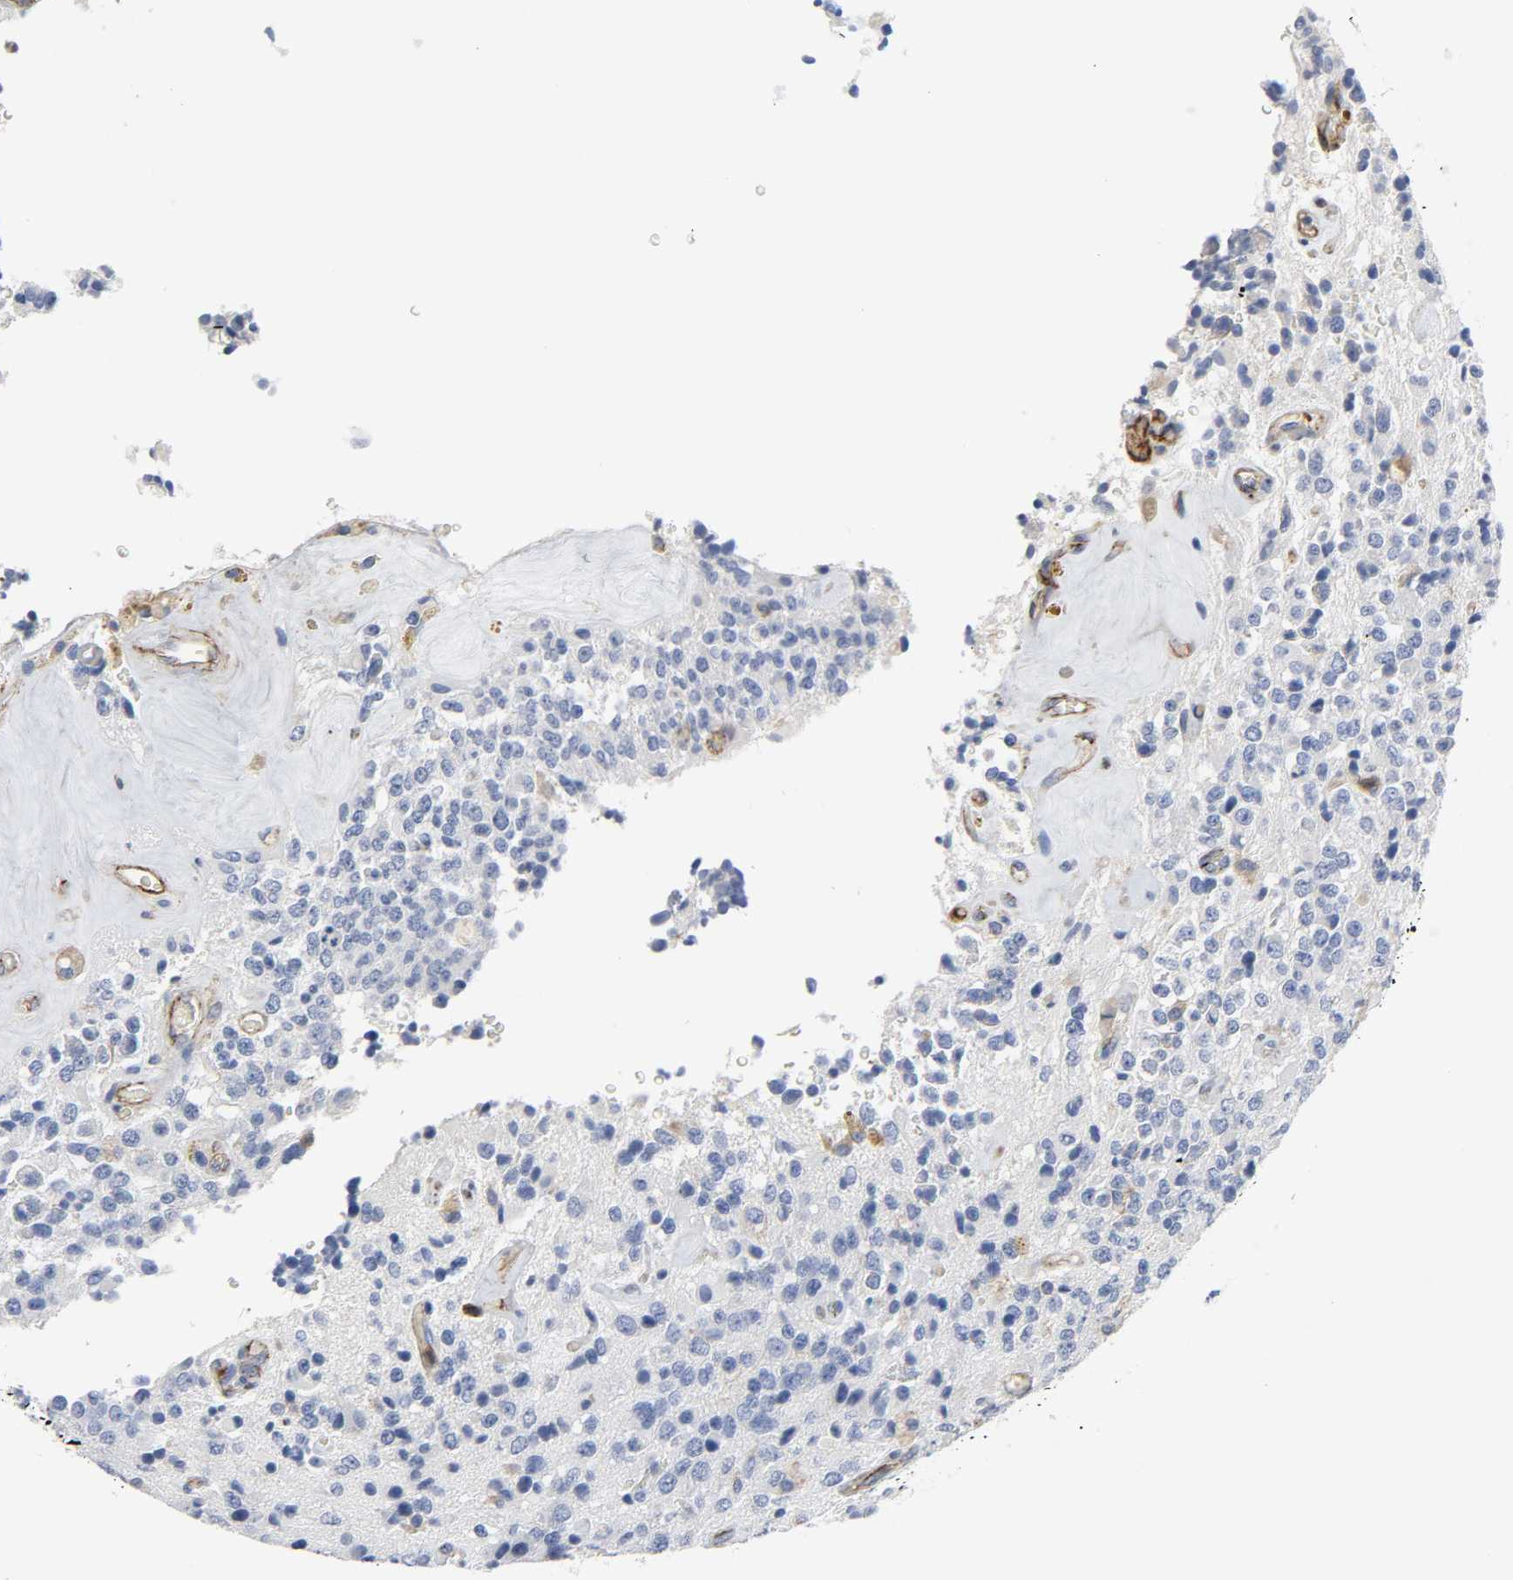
{"staining": {"intensity": "negative", "quantity": "none", "location": "none"}, "tissue": "glioma", "cell_type": "Tumor cells", "image_type": "cancer", "snomed": [{"axis": "morphology", "description": "Glioma, malignant, High grade"}, {"axis": "topography", "description": "pancreas cauda"}], "caption": "High magnification brightfield microscopy of glioma stained with DAB (3,3'-diaminobenzidine) (brown) and counterstained with hematoxylin (blue): tumor cells show no significant expression.", "gene": "PECAM1", "patient": {"sex": "male", "age": 60}}